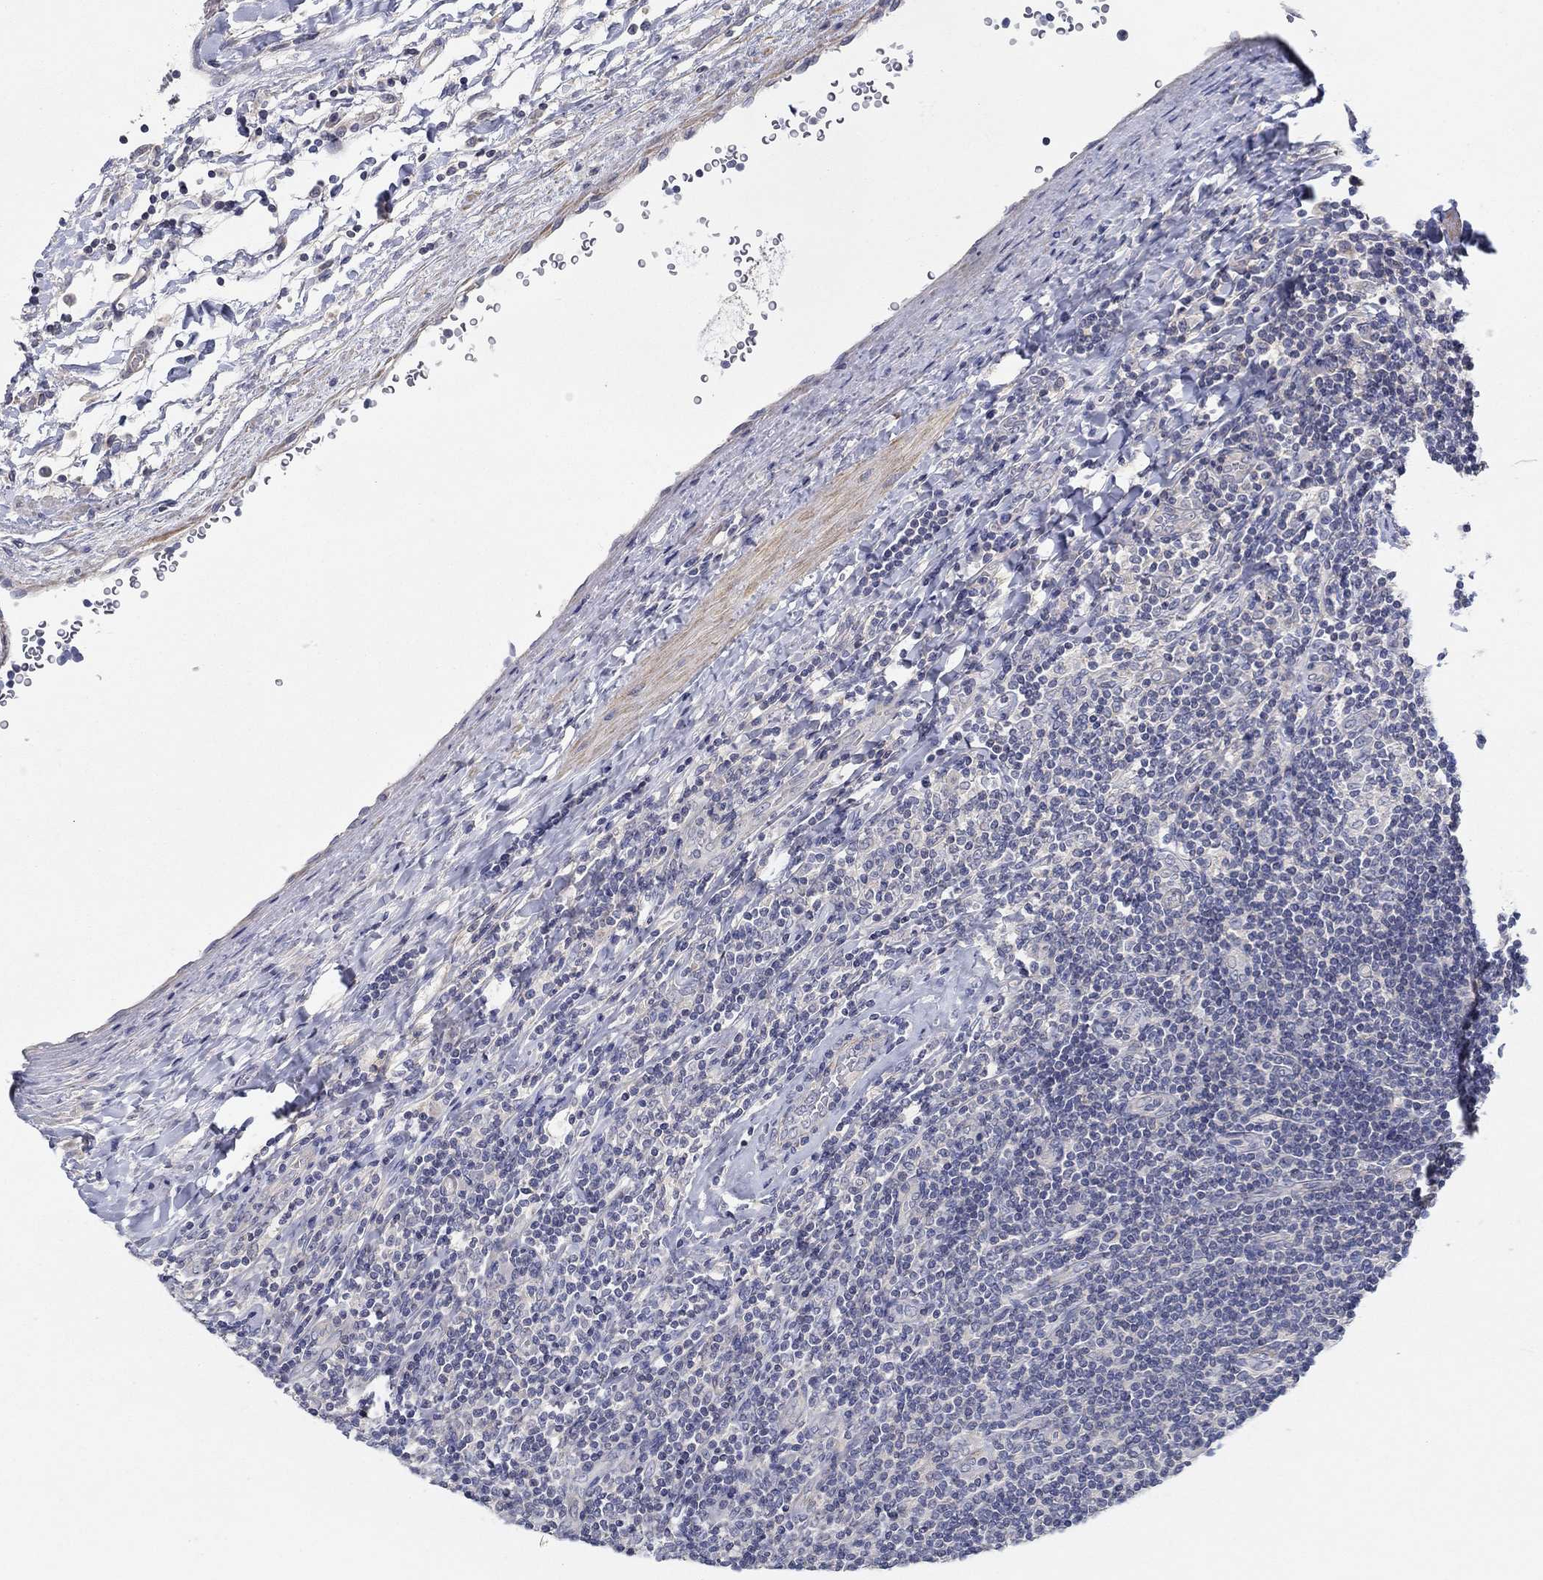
{"staining": {"intensity": "negative", "quantity": "none", "location": "none"}, "tissue": "lymphoma", "cell_type": "Tumor cells", "image_type": "cancer", "snomed": [{"axis": "morphology", "description": "Hodgkin's disease, NOS"}, {"axis": "topography", "description": "Lymph node"}], "caption": "Protein analysis of lymphoma reveals no significant expression in tumor cells.", "gene": "GRK7", "patient": {"sex": "male", "age": 40}}